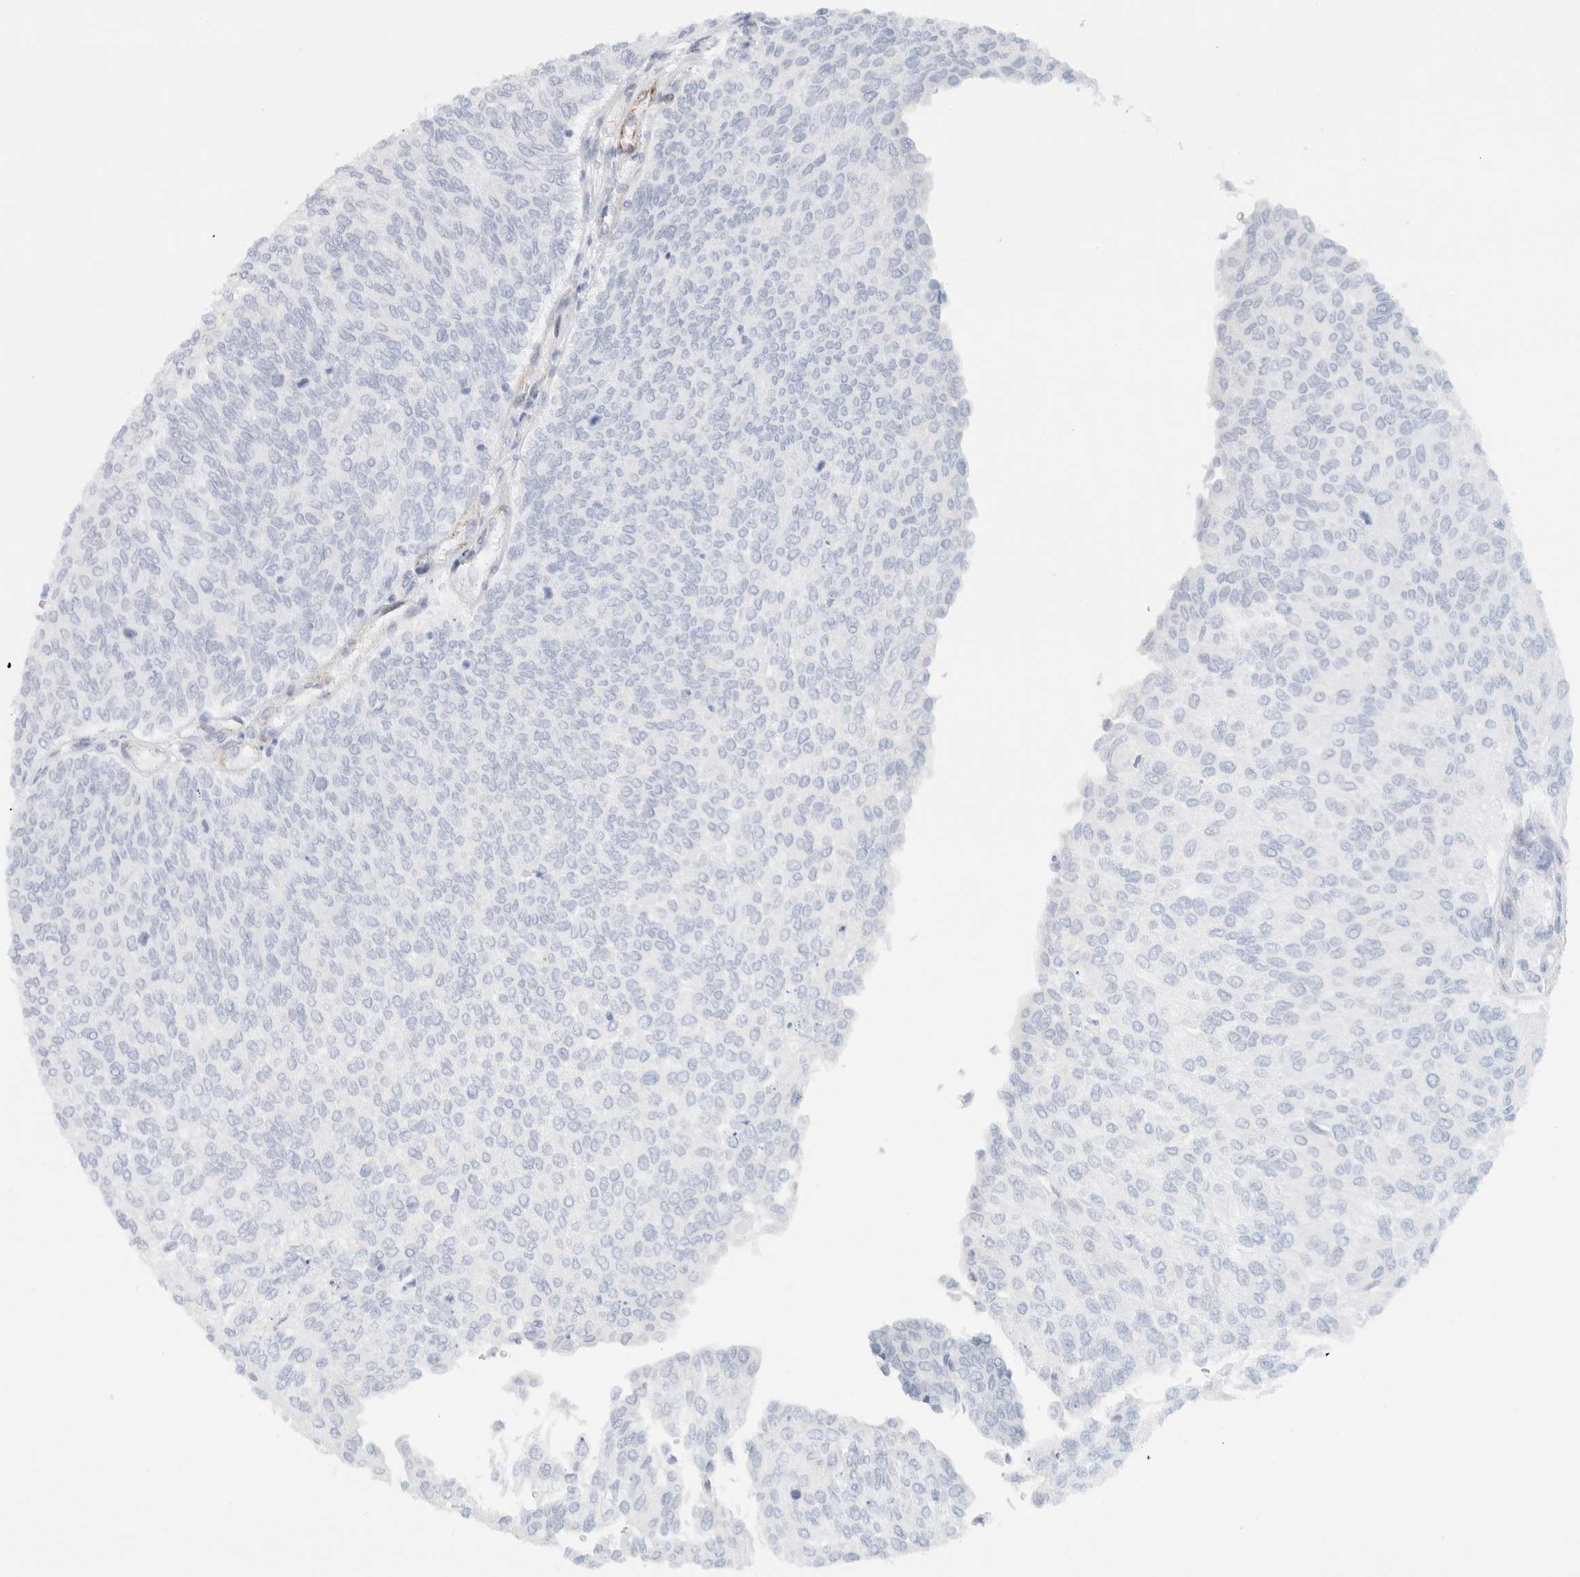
{"staining": {"intensity": "negative", "quantity": "none", "location": "none"}, "tissue": "urothelial cancer", "cell_type": "Tumor cells", "image_type": "cancer", "snomed": [{"axis": "morphology", "description": "Urothelial carcinoma, Low grade"}, {"axis": "topography", "description": "Urinary bladder"}], "caption": "DAB (3,3'-diaminobenzidine) immunohistochemical staining of human low-grade urothelial carcinoma exhibits no significant expression in tumor cells. (DAB immunohistochemistry visualized using brightfield microscopy, high magnification).", "gene": "AFMID", "patient": {"sex": "female", "age": 79}}